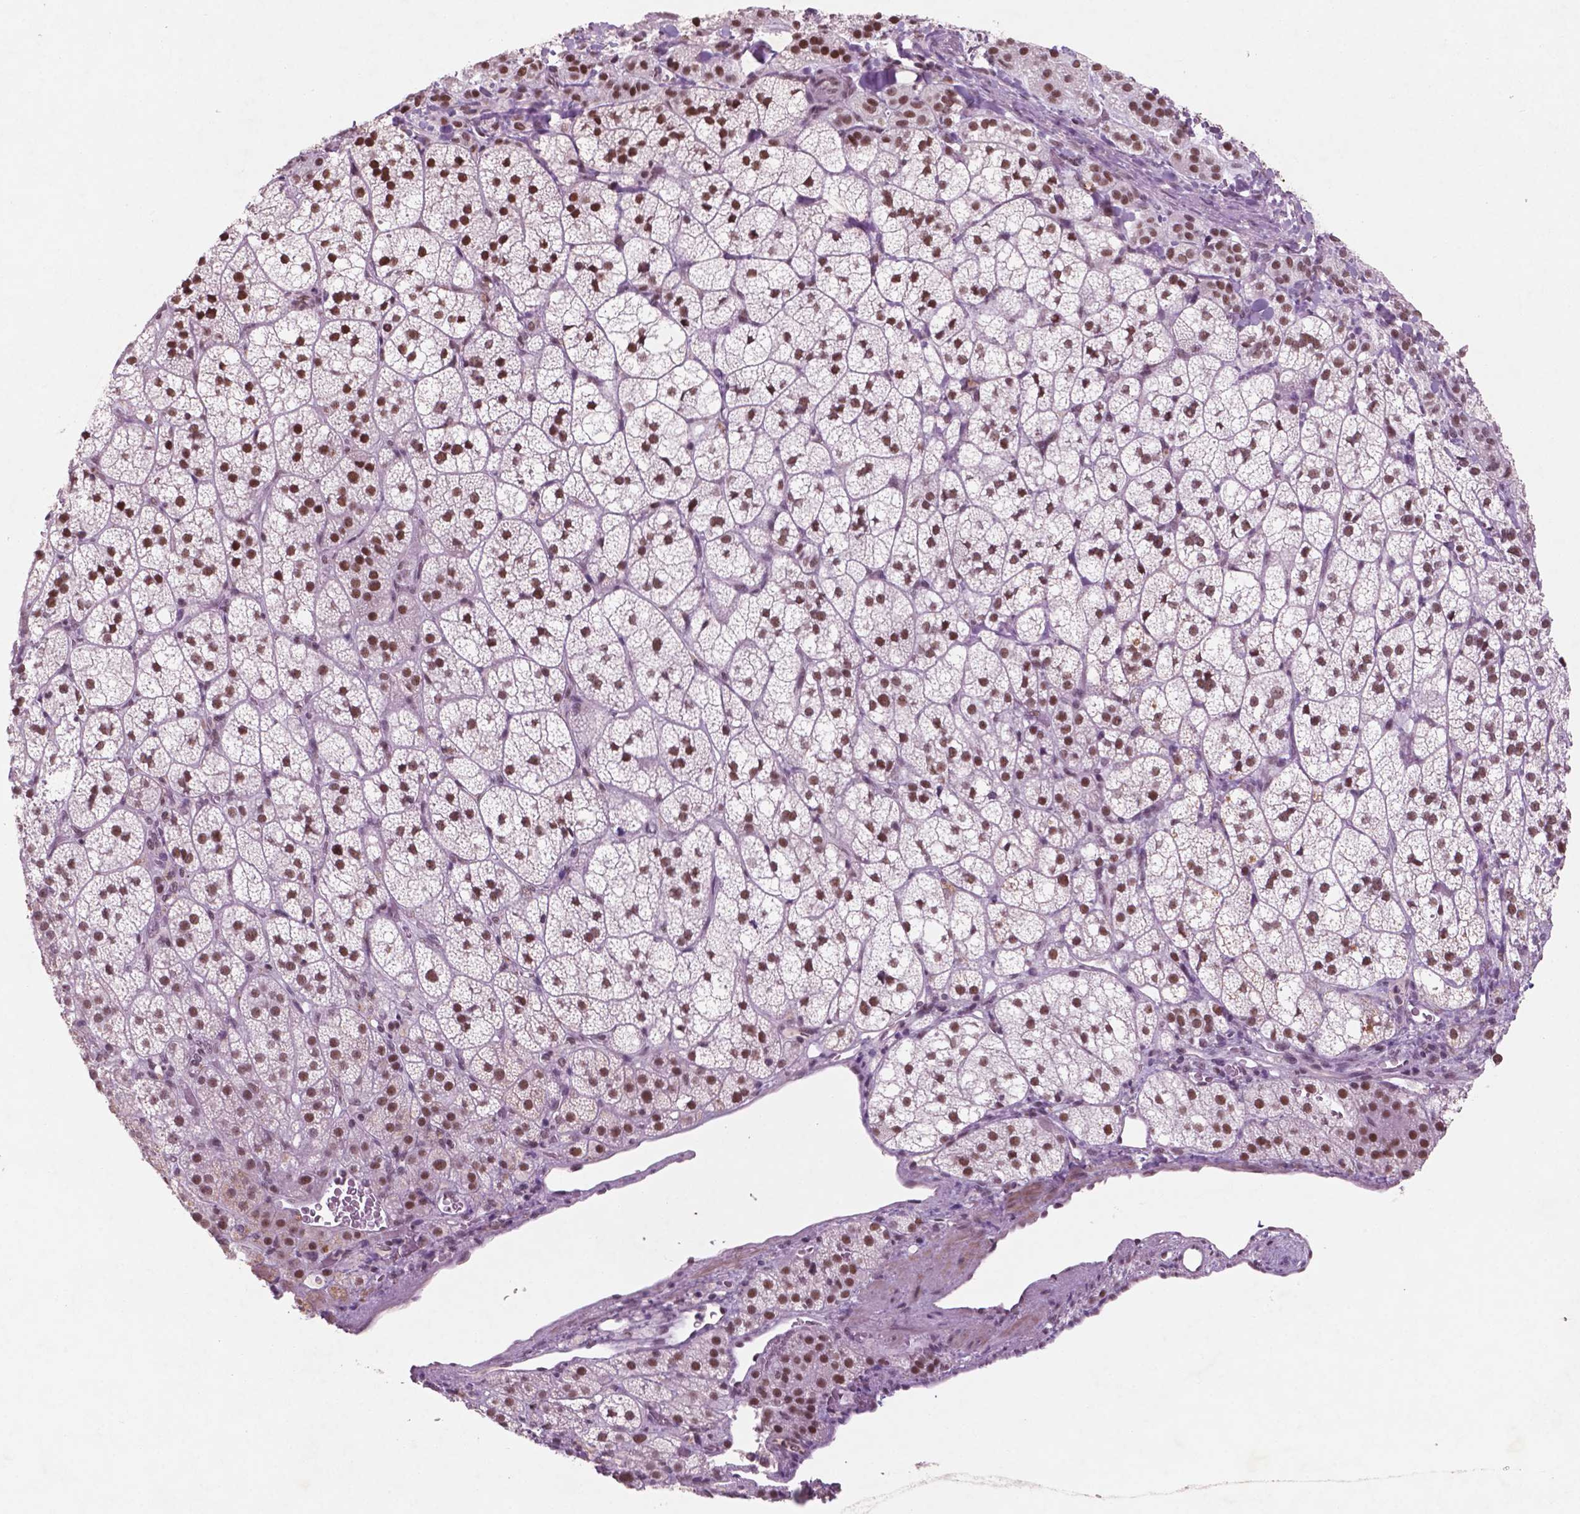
{"staining": {"intensity": "moderate", "quantity": ">75%", "location": "nuclear"}, "tissue": "adrenal gland", "cell_type": "Glandular cells", "image_type": "normal", "snomed": [{"axis": "morphology", "description": "Normal tissue, NOS"}, {"axis": "topography", "description": "Adrenal gland"}], "caption": "IHC staining of benign adrenal gland, which demonstrates medium levels of moderate nuclear expression in about >75% of glandular cells indicating moderate nuclear protein positivity. The staining was performed using DAB (3,3'-diaminobenzidine) (brown) for protein detection and nuclei were counterstained in hematoxylin (blue).", "gene": "CTR9", "patient": {"sex": "female", "age": 60}}